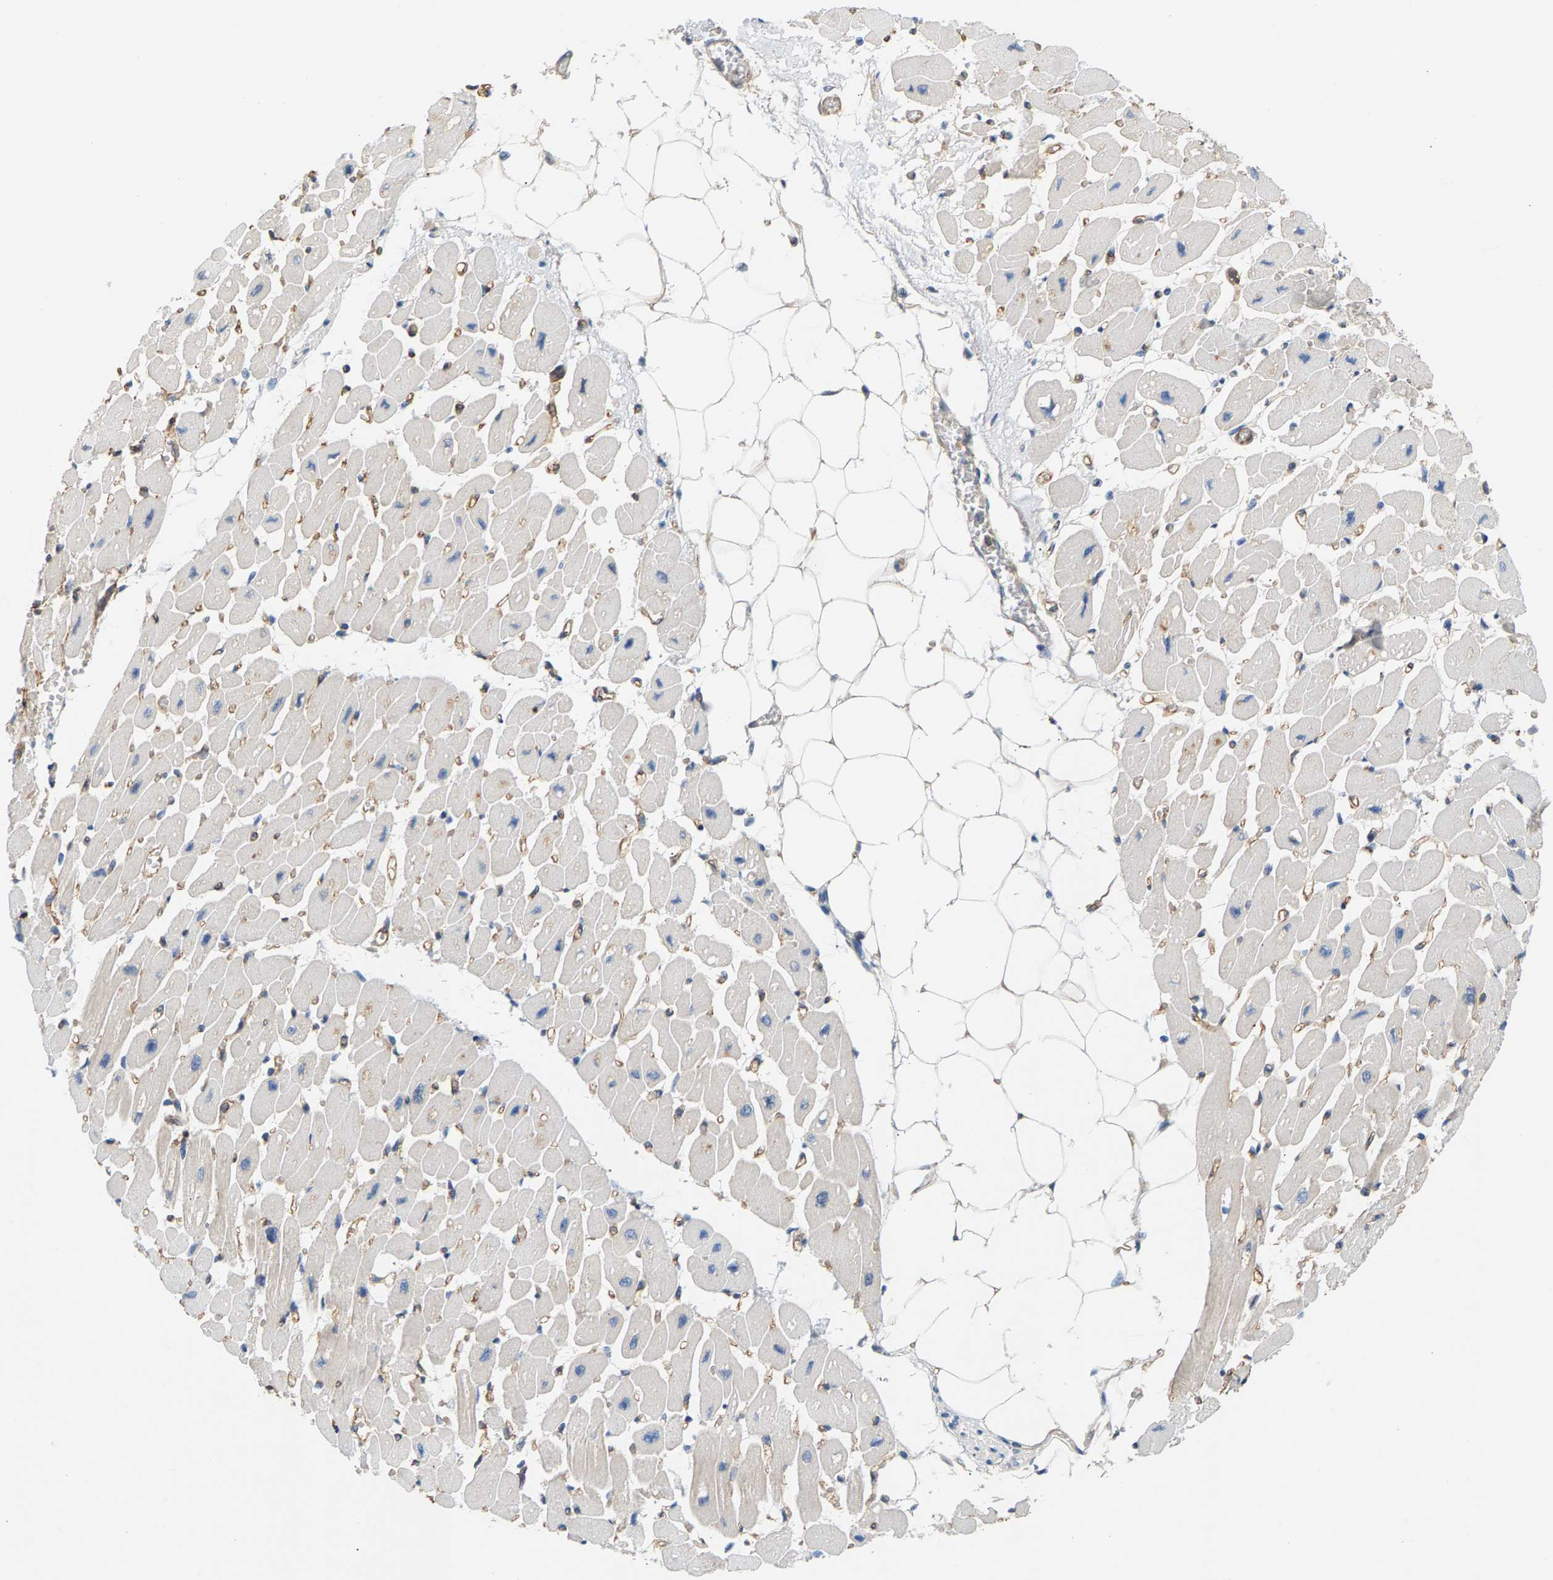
{"staining": {"intensity": "negative", "quantity": "none", "location": "none"}, "tissue": "heart muscle", "cell_type": "Cardiomyocytes", "image_type": "normal", "snomed": [{"axis": "morphology", "description": "Normal tissue, NOS"}, {"axis": "topography", "description": "Heart"}], "caption": "A histopathology image of human heart muscle is negative for staining in cardiomyocytes. (DAB (3,3'-diaminobenzidine) immunohistochemistry, high magnification).", "gene": "KRTAP27", "patient": {"sex": "female", "age": 54}}